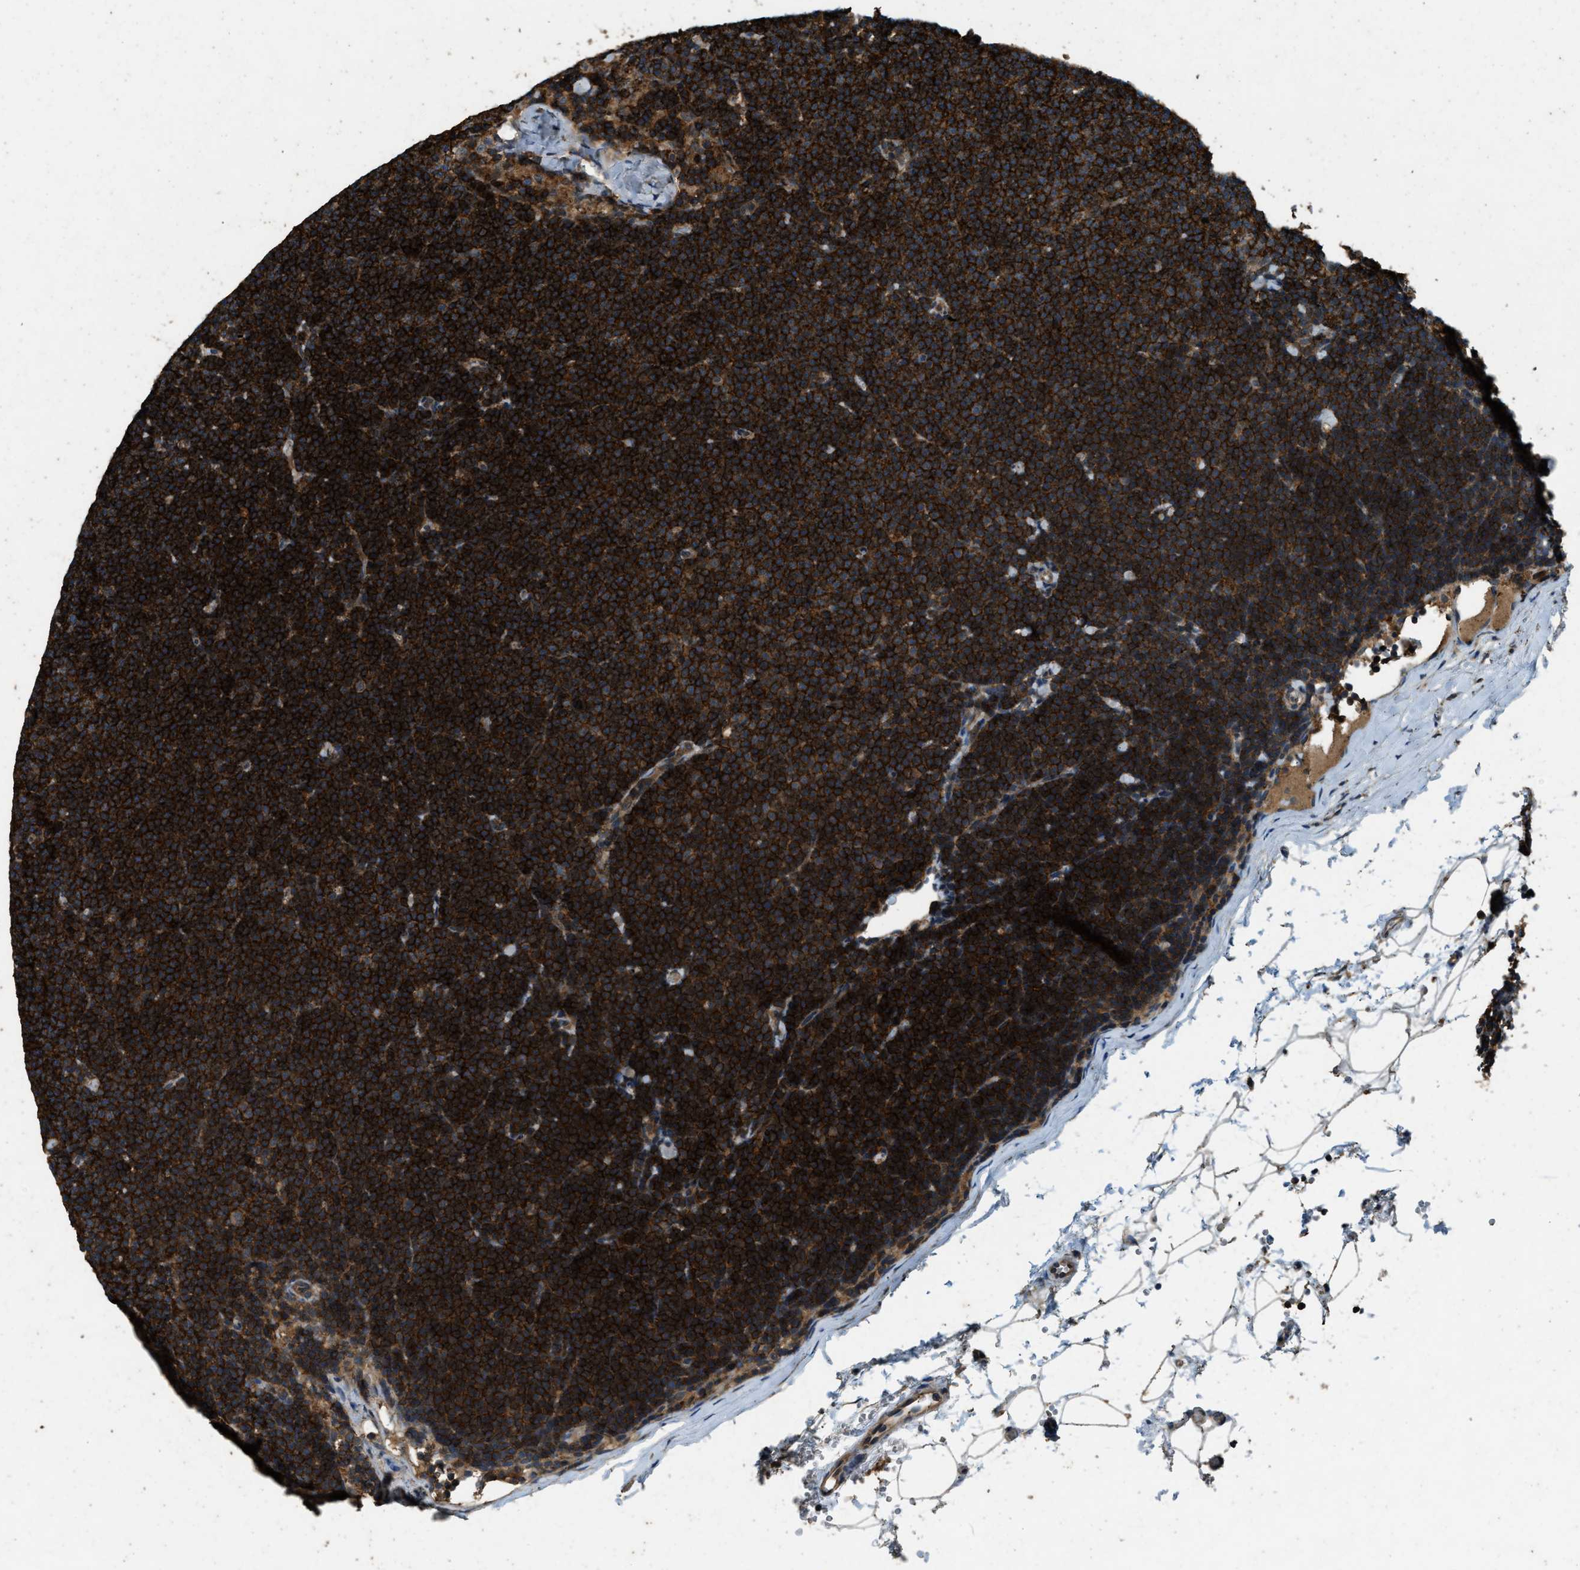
{"staining": {"intensity": "strong", "quantity": ">75%", "location": "cytoplasmic/membranous"}, "tissue": "lymphoma", "cell_type": "Tumor cells", "image_type": "cancer", "snomed": [{"axis": "morphology", "description": "Malignant lymphoma, non-Hodgkin's type, Low grade"}, {"axis": "topography", "description": "Lymph node"}], "caption": "Strong cytoplasmic/membranous staining is appreciated in approximately >75% of tumor cells in malignant lymphoma, non-Hodgkin's type (low-grade).", "gene": "ATP8B1", "patient": {"sex": "female", "age": 53}}